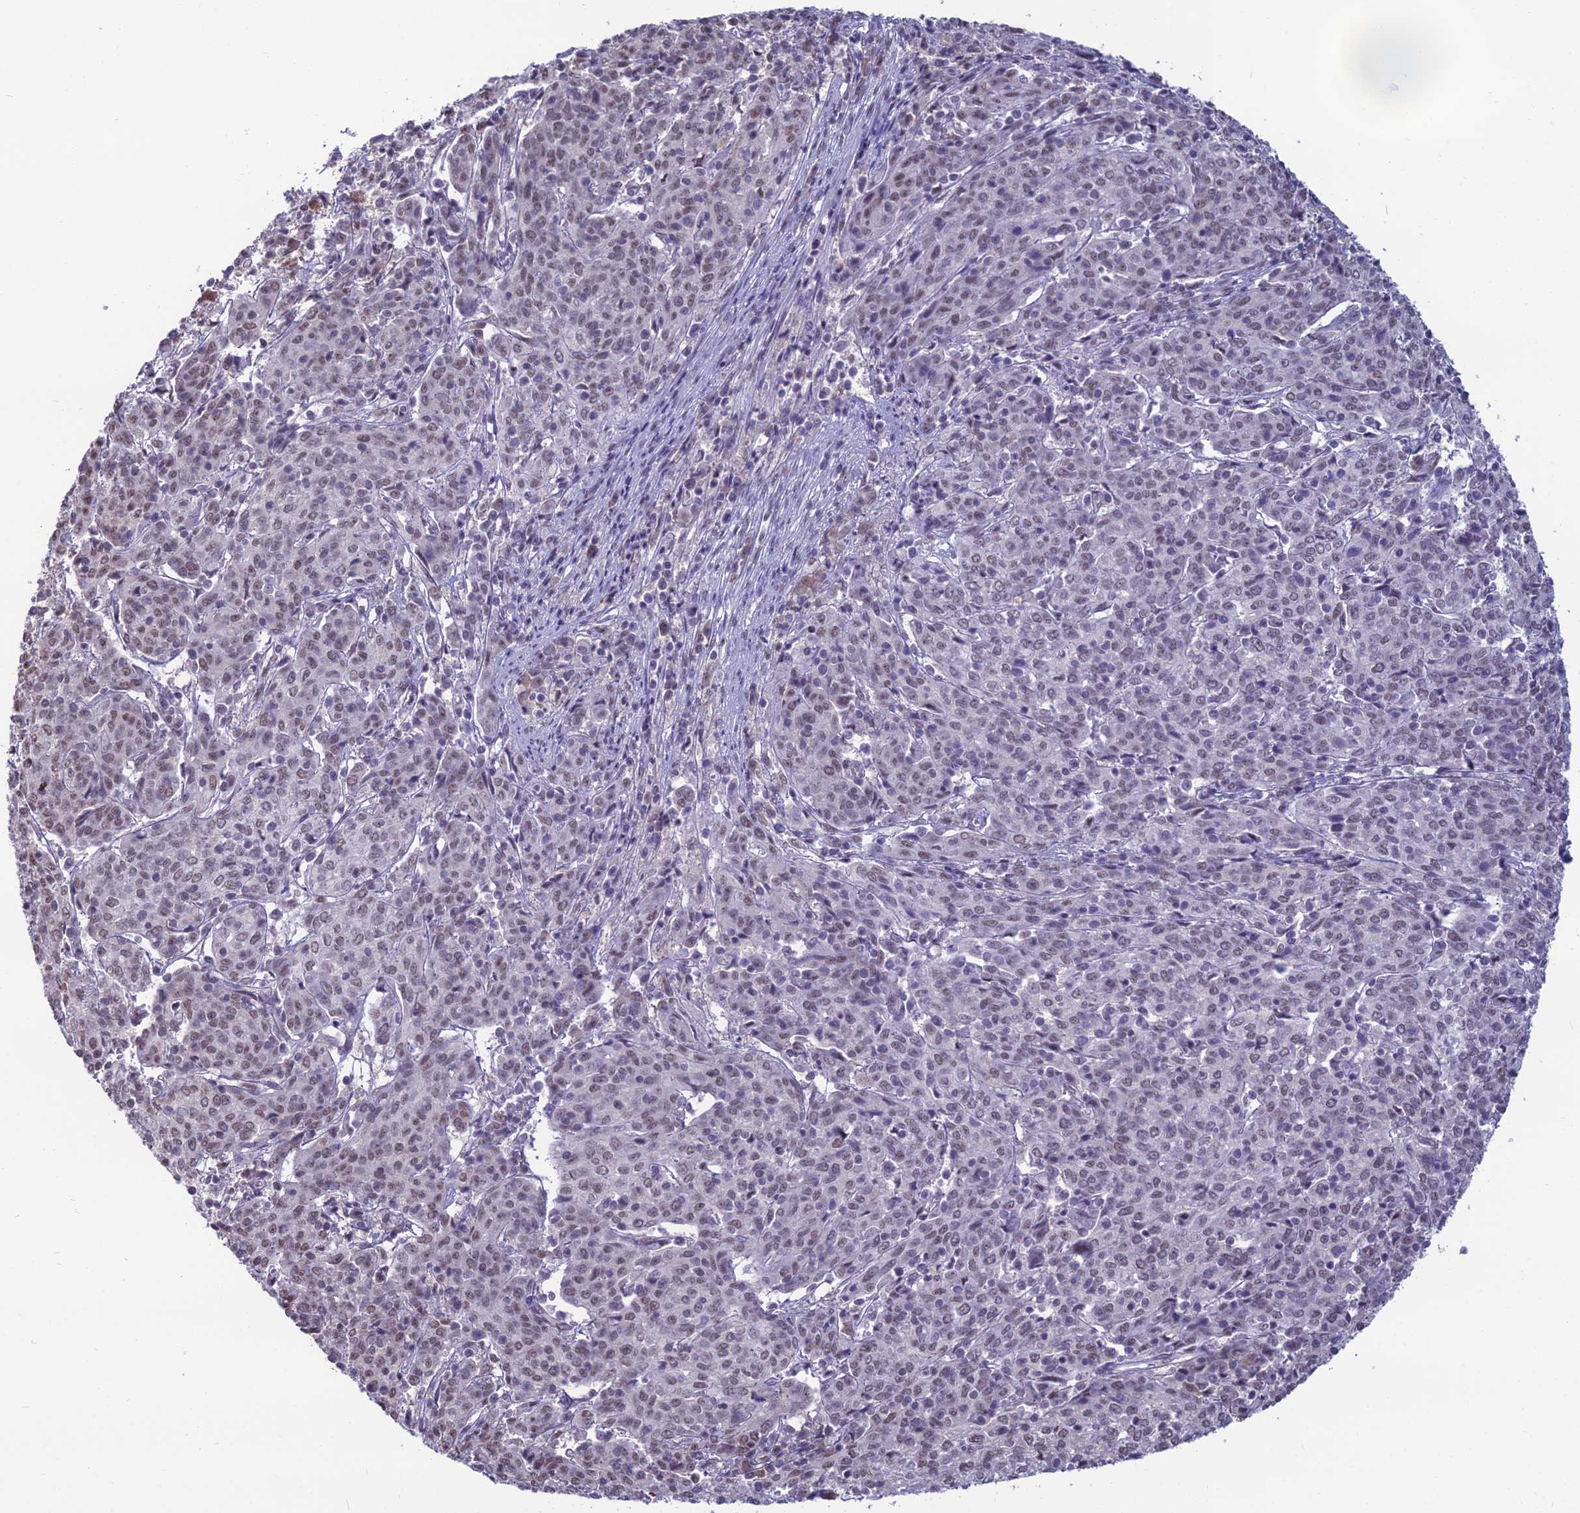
{"staining": {"intensity": "weak", "quantity": ">75%", "location": "nuclear"}, "tissue": "cervical cancer", "cell_type": "Tumor cells", "image_type": "cancer", "snomed": [{"axis": "morphology", "description": "Squamous cell carcinoma, NOS"}, {"axis": "topography", "description": "Cervix"}], "caption": "A photomicrograph of human cervical cancer stained for a protein shows weak nuclear brown staining in tumor cells.", "gene": "SRSF7", "patient": {"sex": "female", "age": 67}}